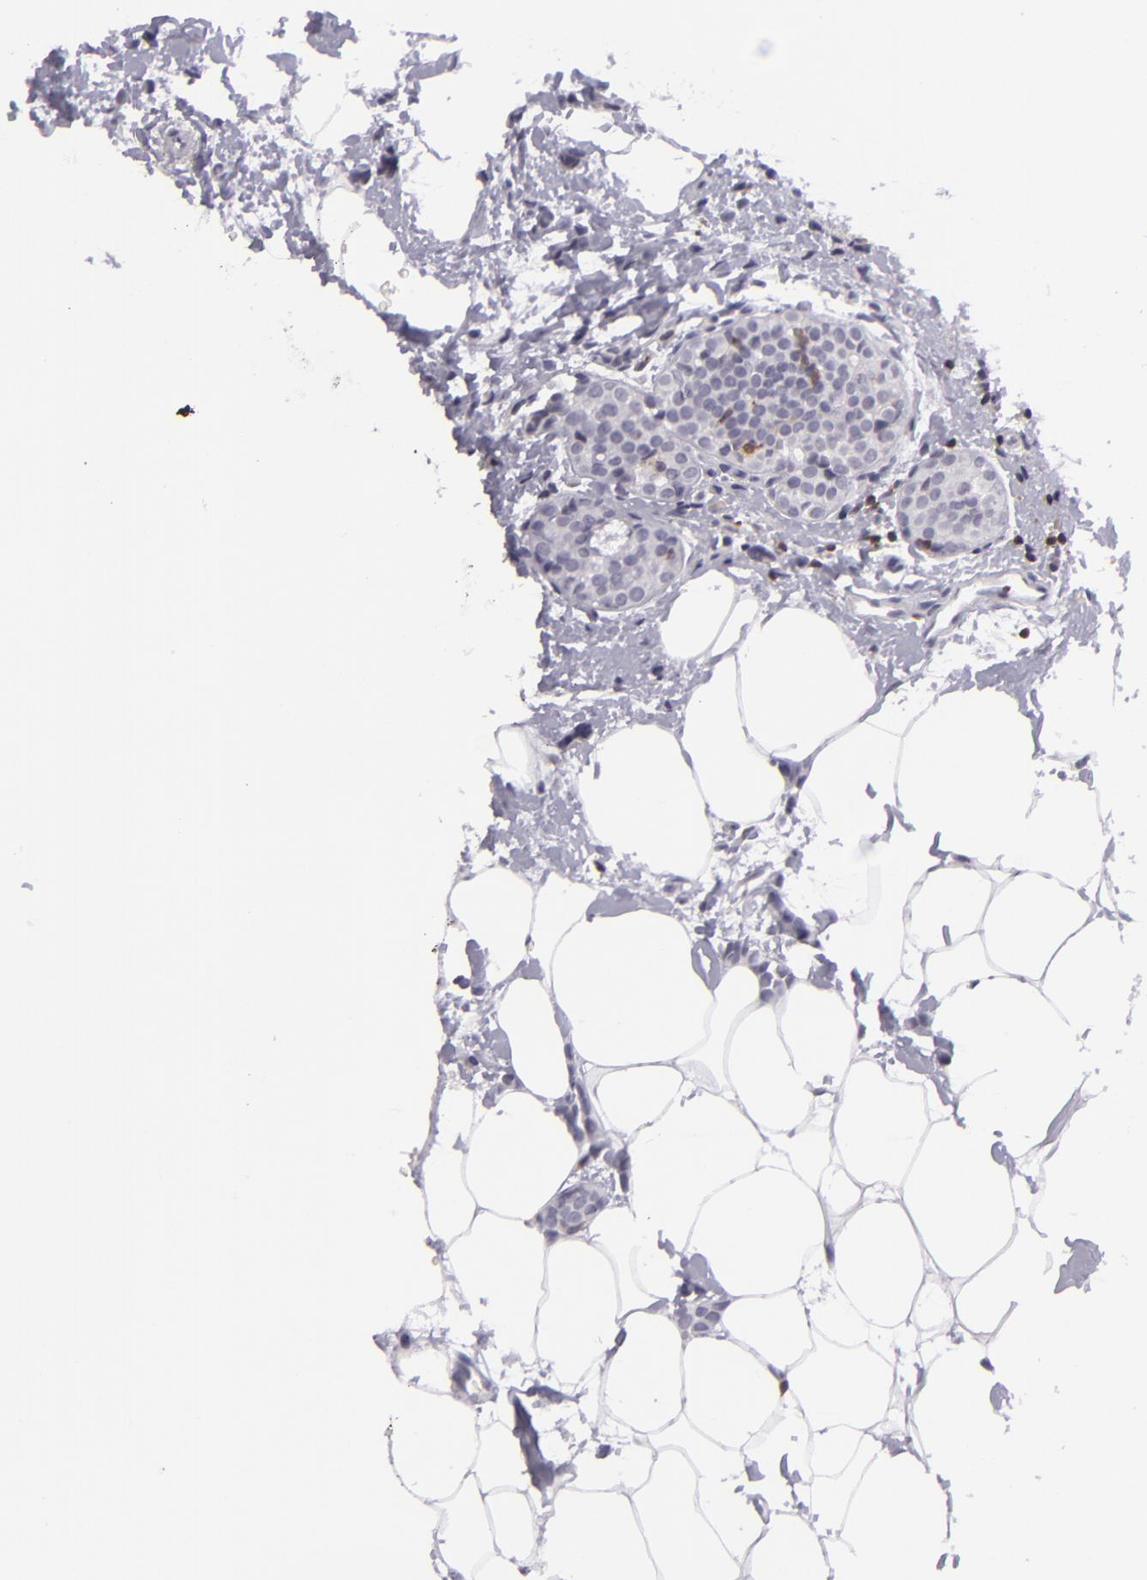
{"staining": {"intensity": "negative", "quantity": "none", "location": "none"}, "tissue": "breast cancer", "cell_type": "Tumor cells", "image_type": "cancer", "snomed": [{"axis": "morphology", "description": "Lobular carcinoma"}, {"axis": "topography", "description": "Breast"}], "caption": "Tumor cells are negative for protein expression in human breast cancer (lobular carcinoma).", "gene": "KCNAB2", "patient": {"sex": "female", "age": 56}}